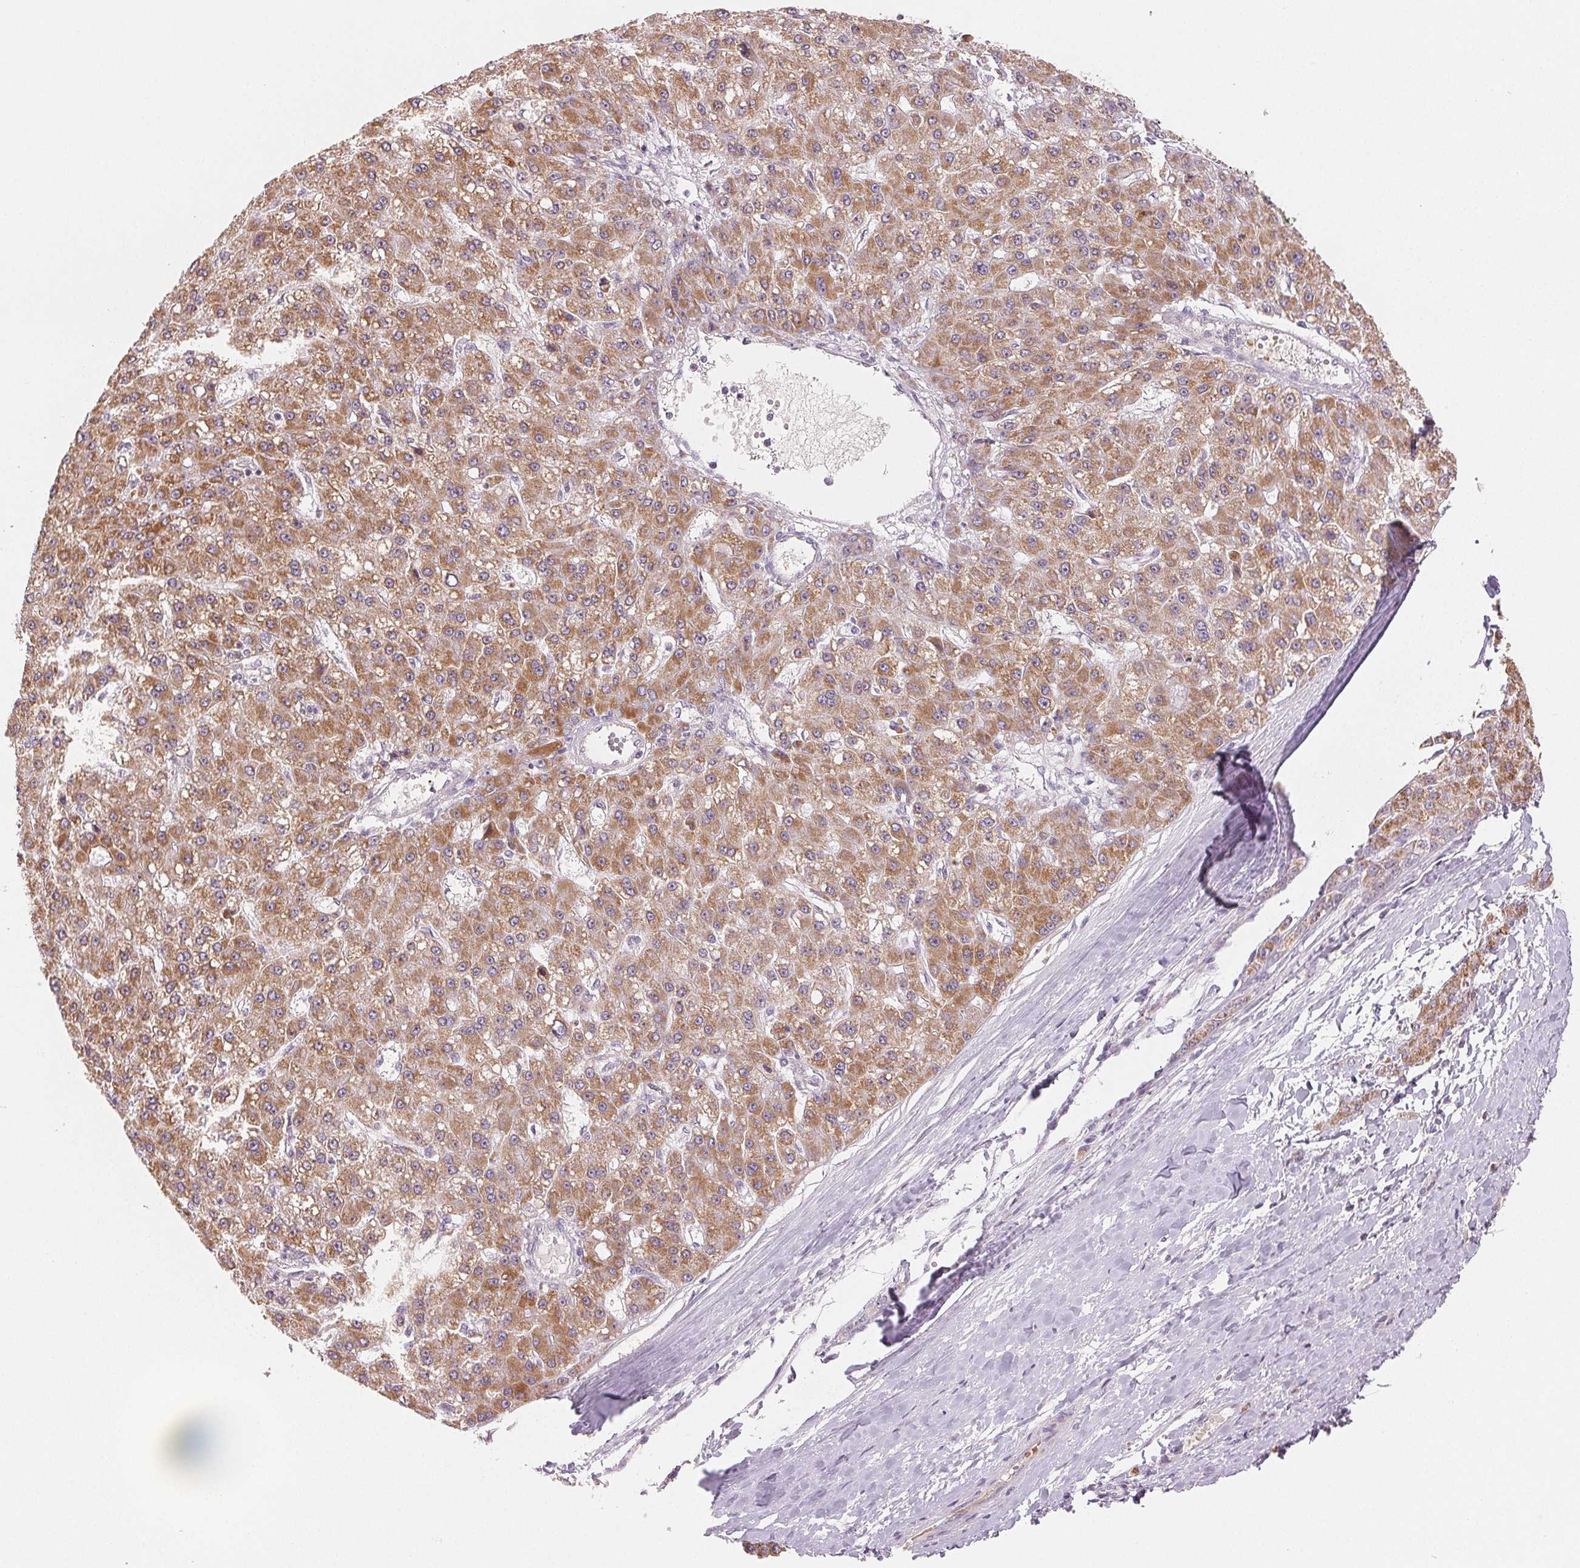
{"staining": {"intensity": "moderate", "quantity": ">75%", "location": "cytoplasmic/membranous"}, "tissue": "liver cancer", "cell_type": "Tumor cells", "image_type": "cancer", "snomed": [{"axis": "morphology", "description": "Carcinoma, Hepatocellular, NOS"}, {"axis": "topography", "description": "Liver"}], "caption": "Liver cancer (hepatocellular carcinoma) stained with IHC exhibits moderate cytoplasmic/membranous positivity in approximately >75% of tumor cells. Using DAB (brown) and hematoxylin (blue) stains, captured at high magnification using brightfield microscopy.", "gene": "HINT2", "patient": {"sex": "male", "age": 67}}